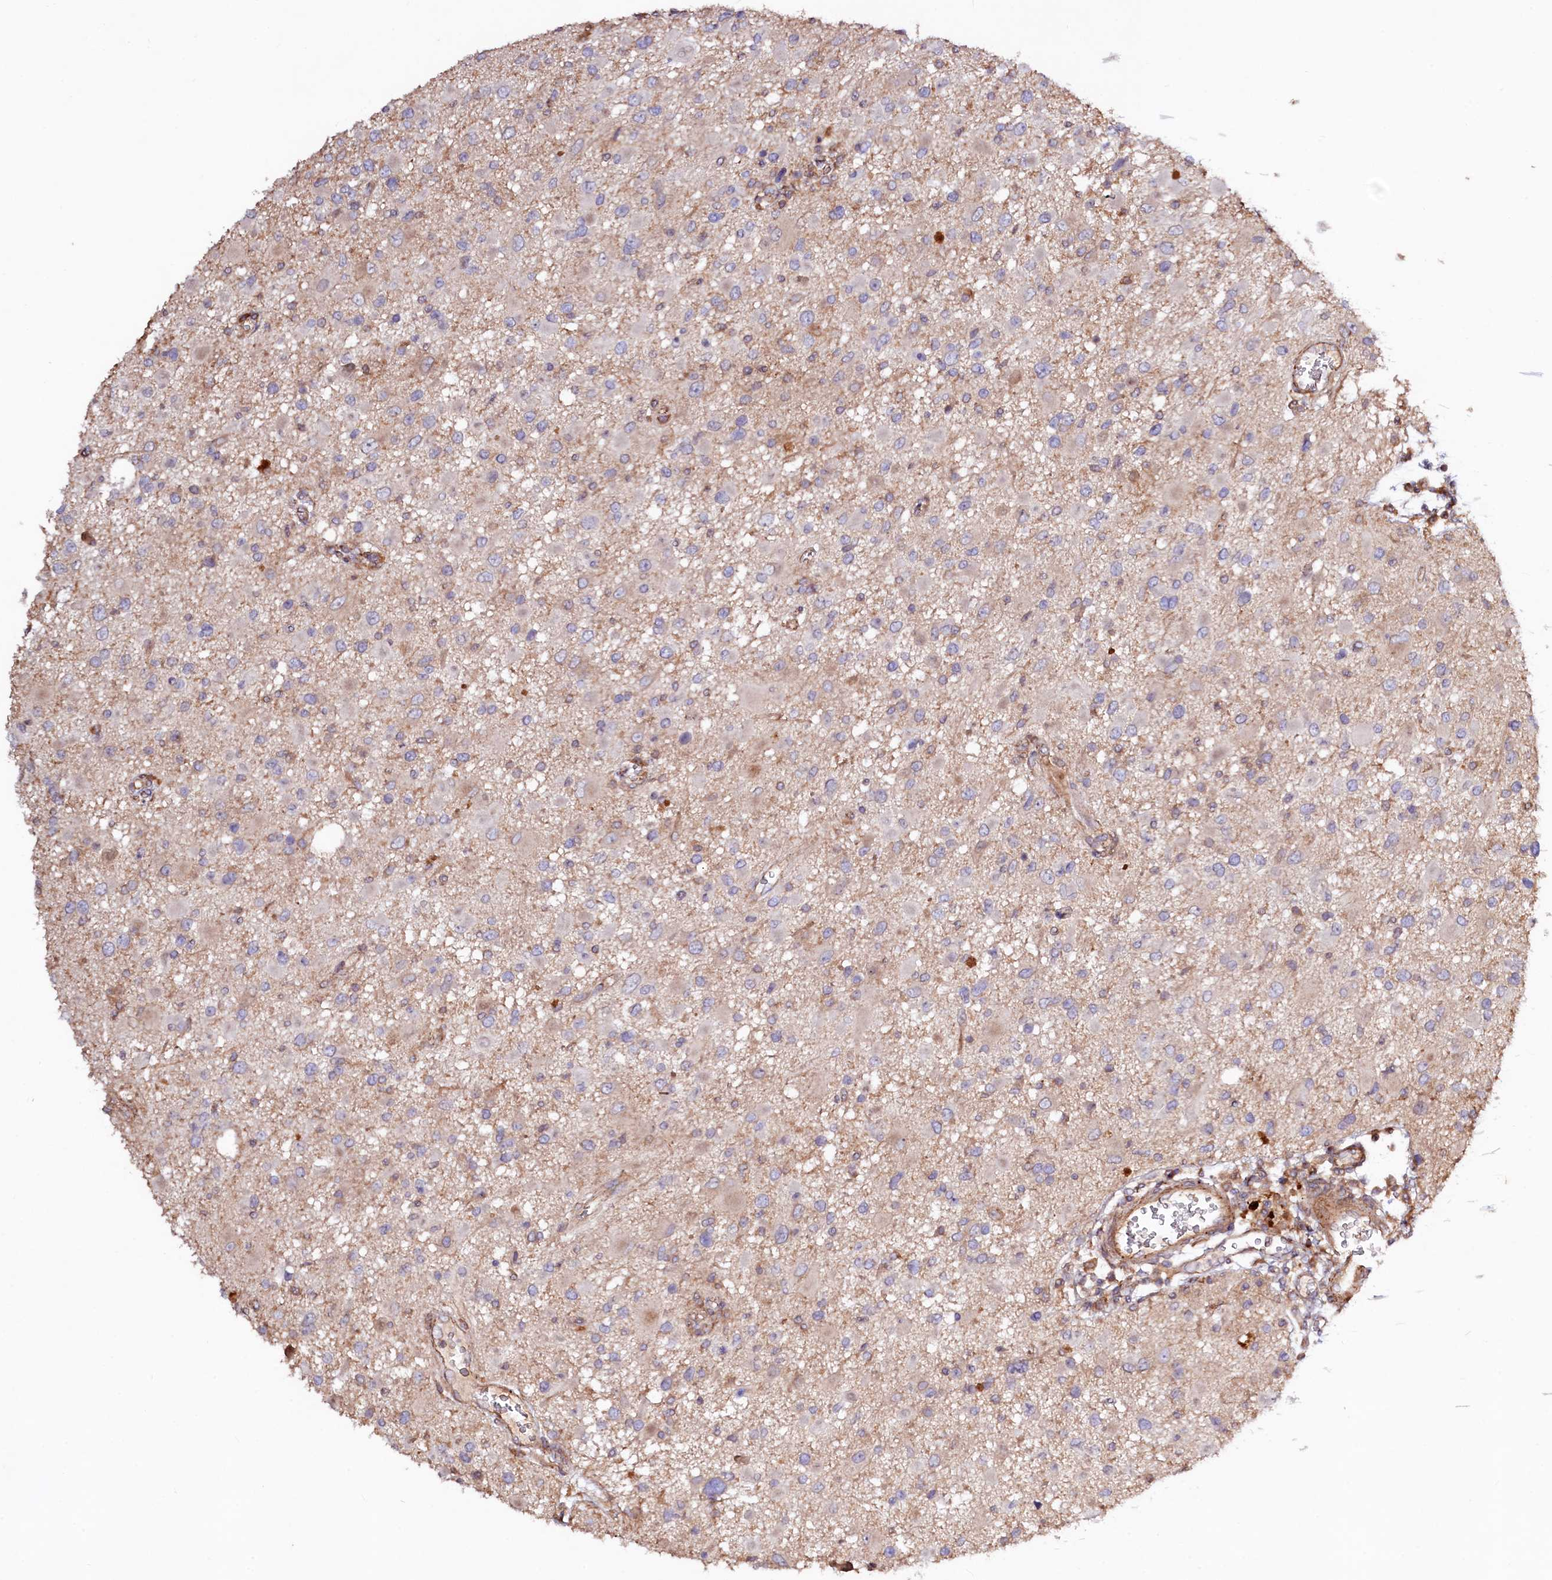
{"staining": {"intensity": "weak", "quantity": "<25%", "location": "cytoplasmic/membranous"}, "tissue": "glioma", "cell_type": "Tumor cells", "image_type": "cancer", "snomed": [{"axis": "morphology", "description": "Glioma, malignant, High grade"}, {"axis": "topography", "description": "Brain"}], "caption": "Glioma was stained to show a protein in brown. There is no significant positivity in tumor cells.", "gene": "KLHDC4", "patient": {"sex": "male", "age": 53}}